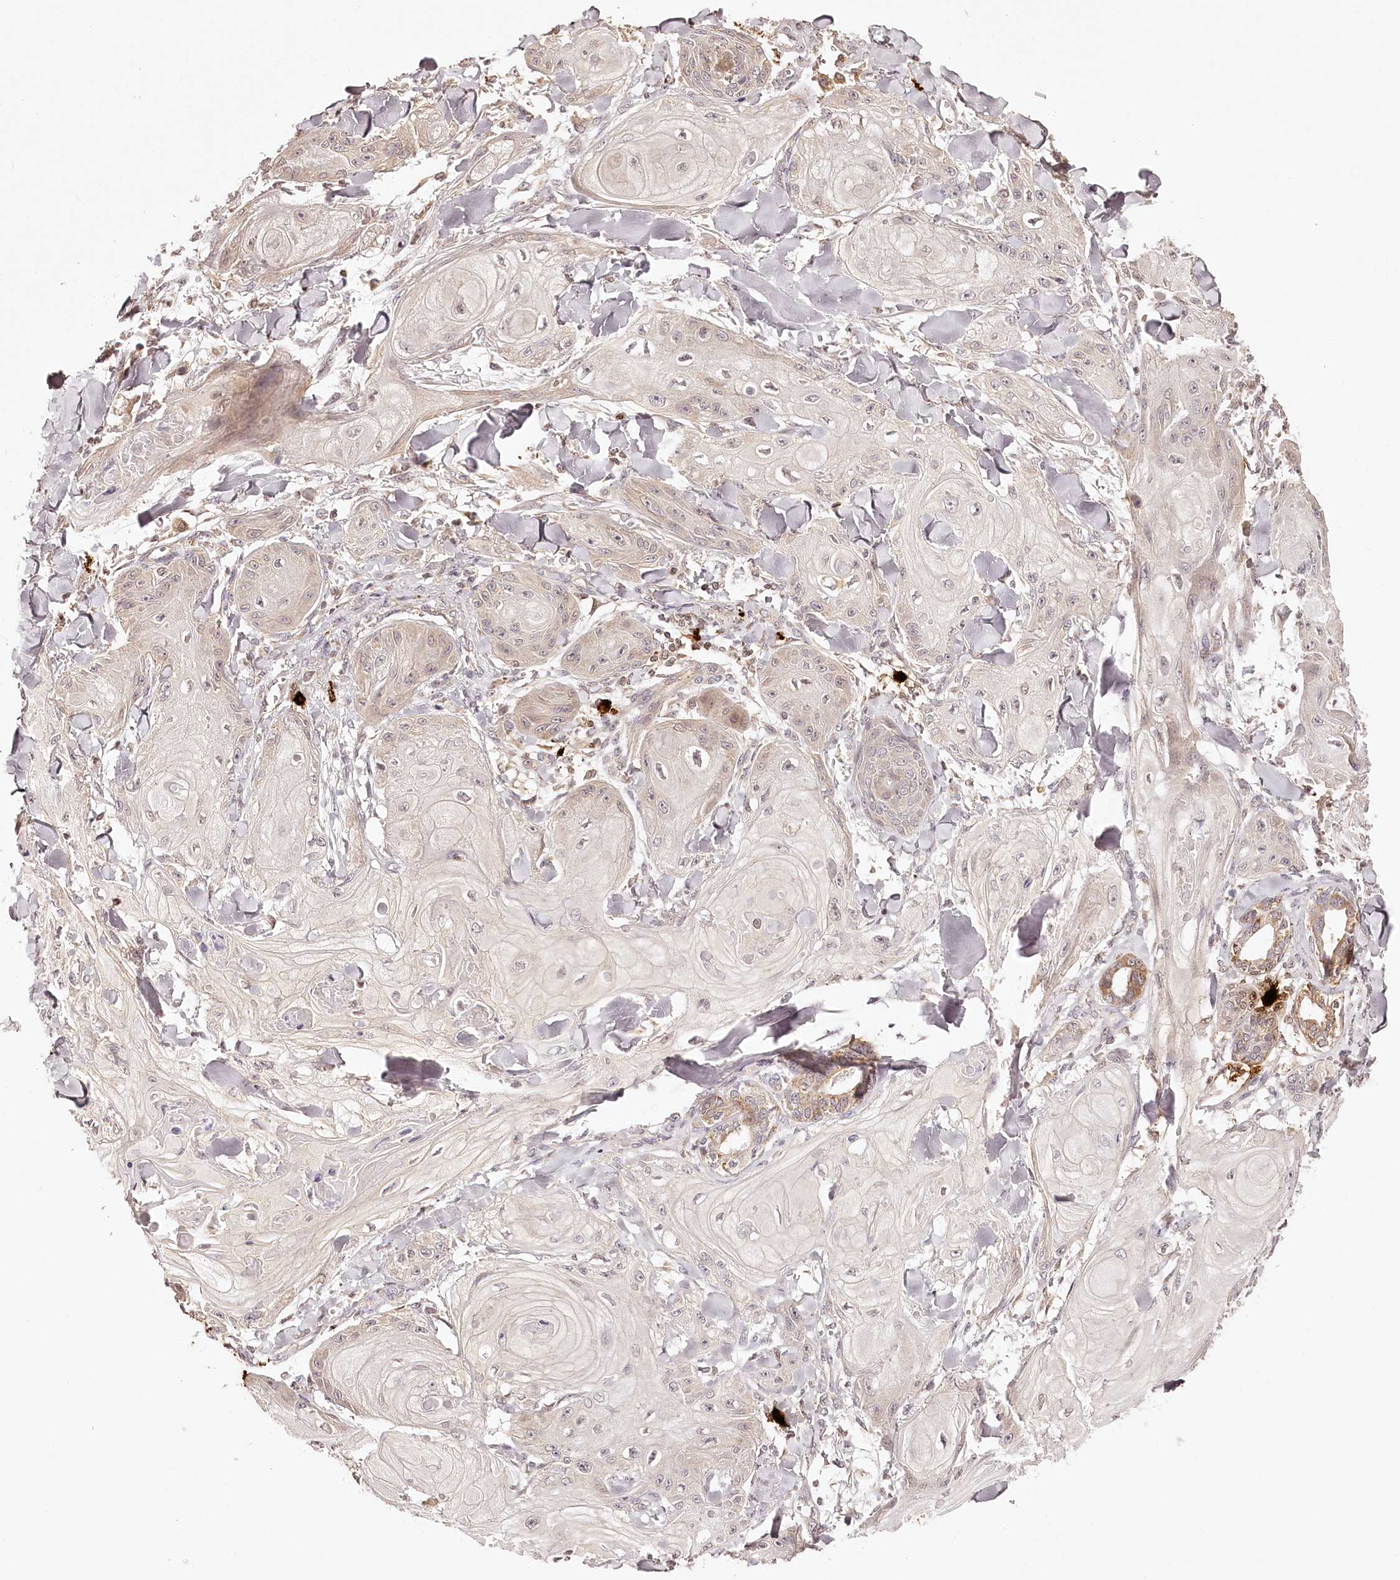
{"staining": {"intensity": "weak", "quantity": "<25%", "location": "cytoplasmic/membranous"}, "tissue": "skin cancer", "cell_type": "Tumor cells", "image_type": "cancer", "snomed": [{"axis": "morphology", "description": "Squamous cell carcinoma, NOS"}, {"axis": "topography", "description": "Skin"}], "caption": "Immunohistochemical staining of skin cancer (squamous cell carcinoma) reveals no significant staining in tumor cells.", "gene": "SYNGR1", "patient": {"sex": "male", "age": 74}}